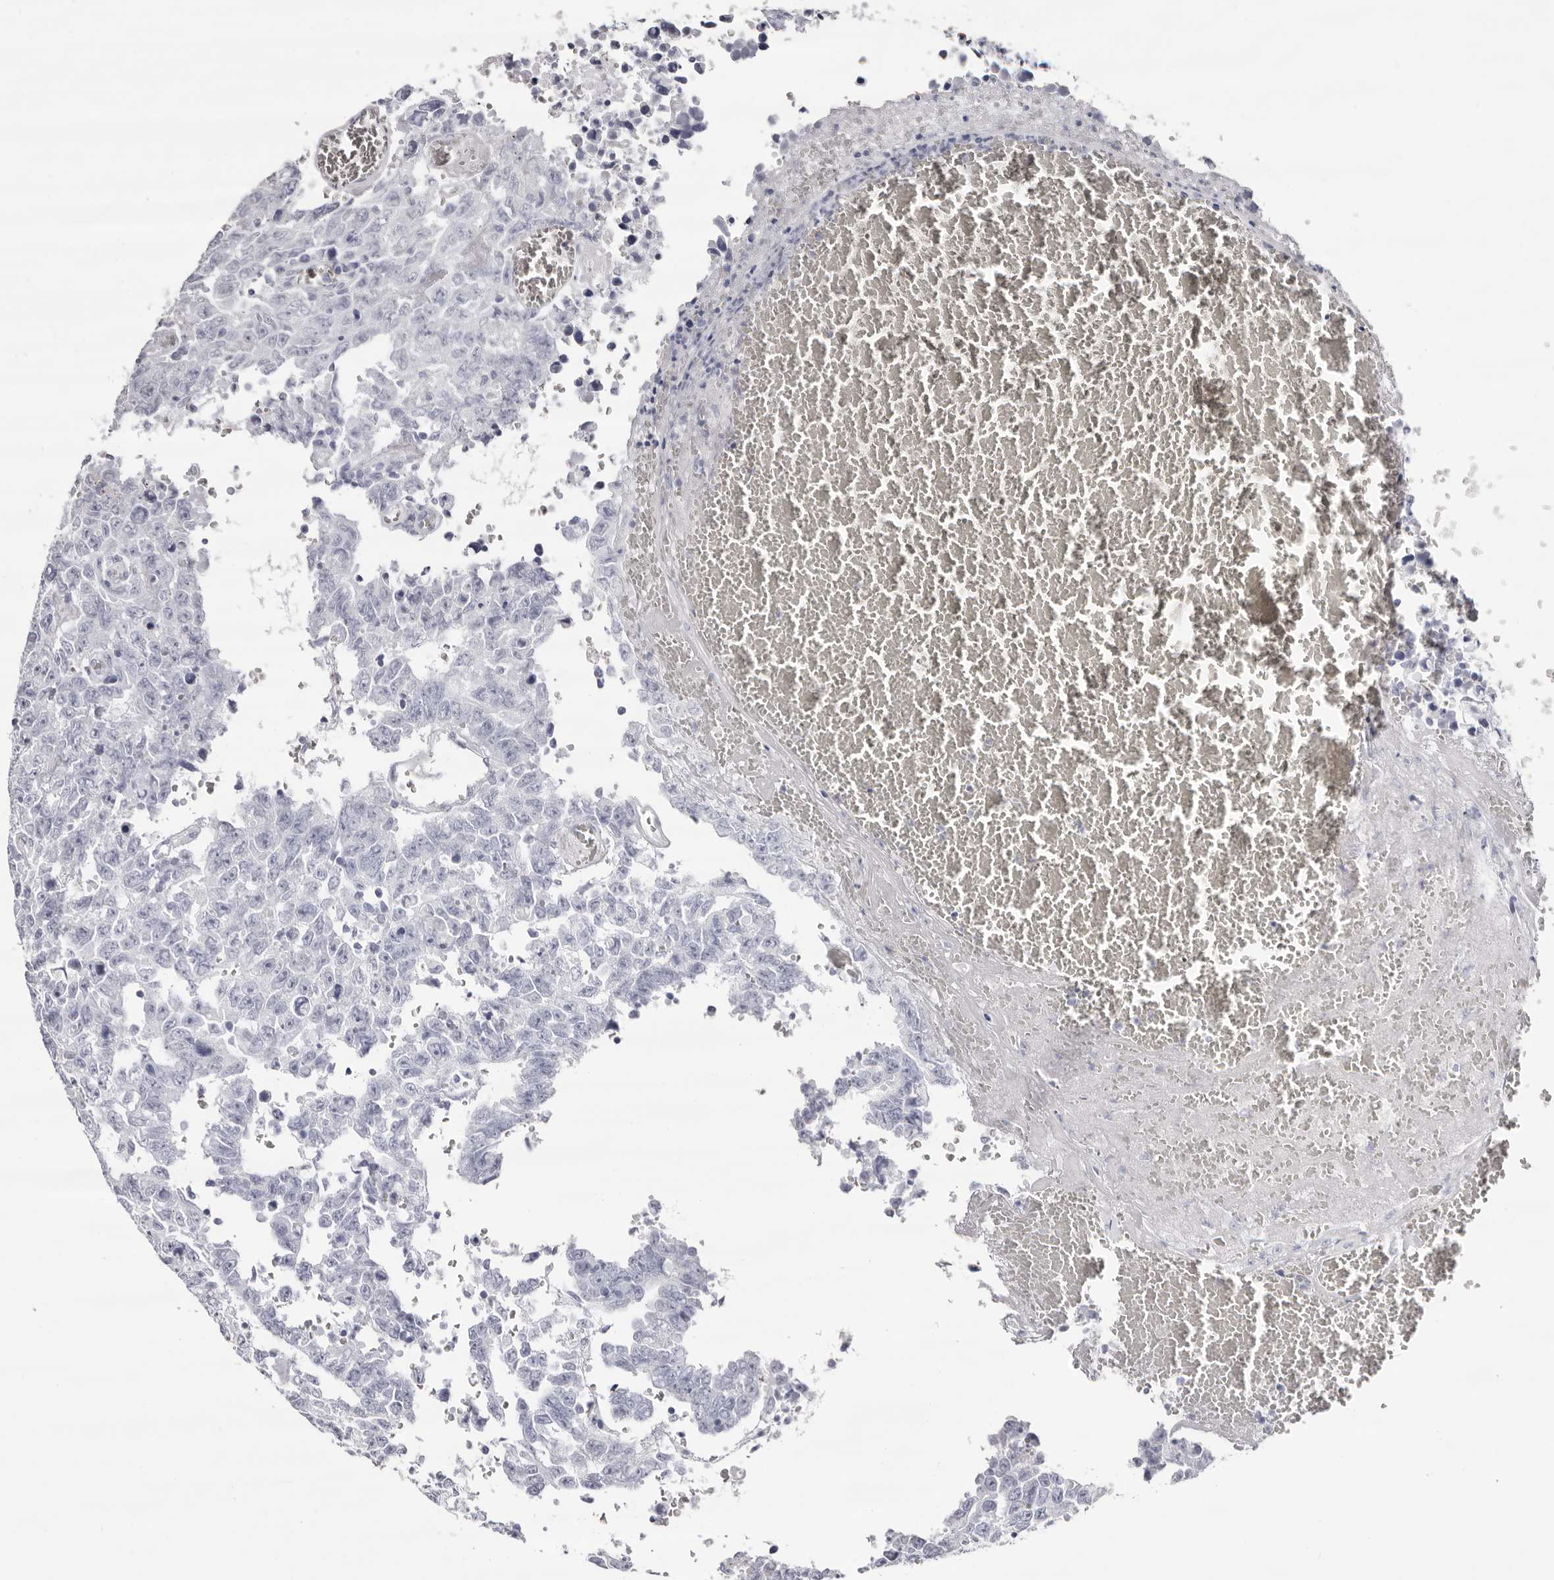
{"staining": {"intensity": "negative", "quantity": "none", "location": "none"}, "tissue": "testis cancer", "cell_type": "Tumor cells", "image_type": "cancer", "snomed": [{"axis": "morphology", "description": "Carcinoma, Embryonal, NOS"}, {"axis": "topography", "description": "Testis"}], "caption": "DAB immunohistochemical staining of testis embryonal carcinoma exhibits no significant expression in tumor cells.", "gene": "LPO", "patient": {"sex": "male", "age": 26}}